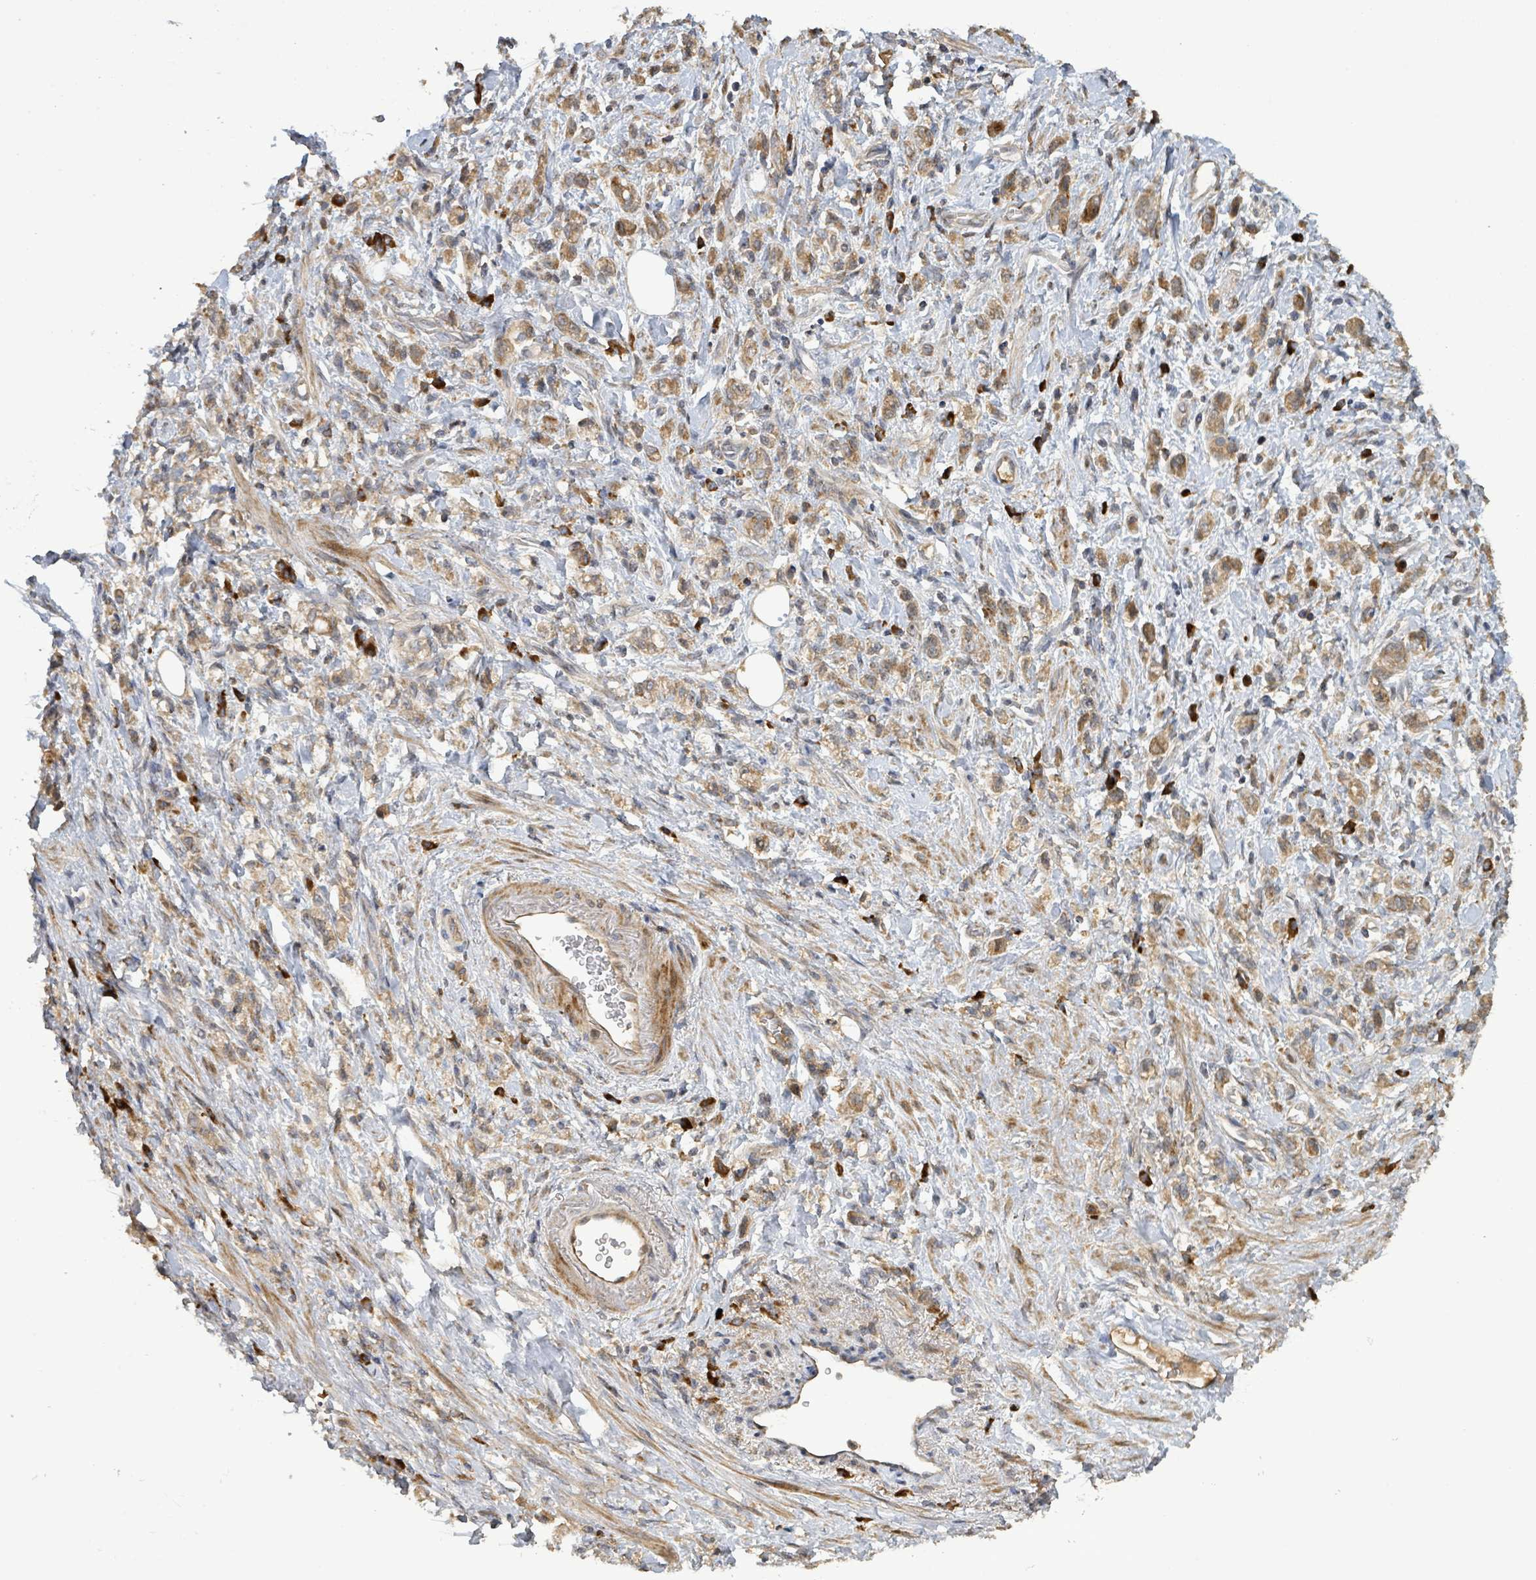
{"staining": {"intensity": "moderate", "quantity": ">75%", "location": "cytoplasmic/membranous"}, "tissue": "stomach cancer", "cell_type": "Tumor cells", "image_type": "cancer", "snomed": [{"axis": "morphology", "description": "Adenocarcinoma, NOS"}, {"axis": "topography", "description": "Stomach"}], "caption": "Immunohistochemistry (IHC) of stomach cancer (adenocarcinoma) demonstrates medium levels of moderate cytoplasmic/membranous staining in approximately >75% of tumor cells.", "gene": "STARD4", "patient": {"sex": "male", "age": 77}}